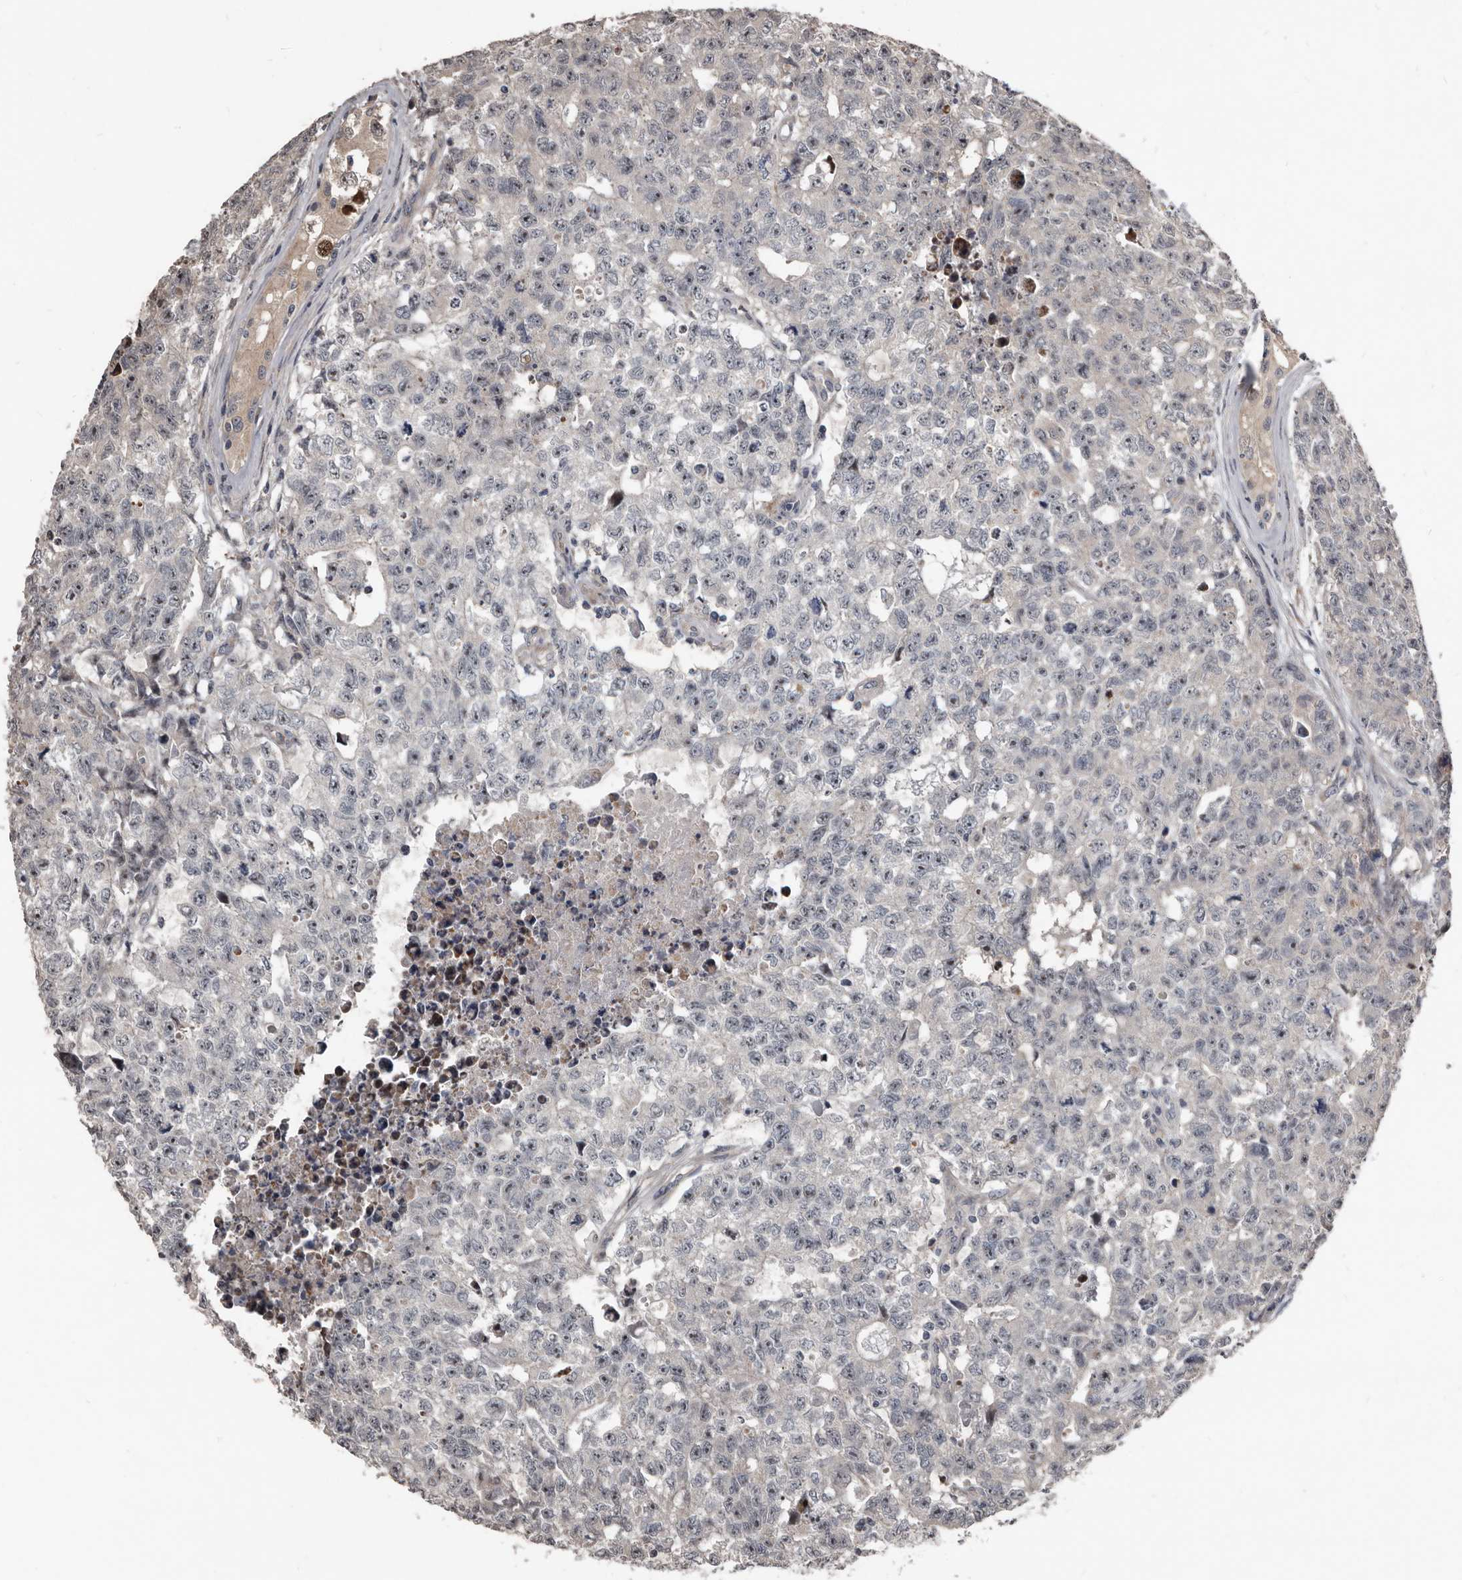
{"staining": {"intensity": "negative", "quantity": "none", "location": "none"}, "tissue": "testis cancer", "cell_type": "Tumor cells", "image_type": "cancer", "snomed": [{"axis": "morphology", "description": "Carcinoma, Embryonal, NOS"}, {"axis": "topography", "description": "Testis"}], "caption": "DAB immunohistochemical staining of testis cancer (embryonal carcinoma) displays no significant expression in tumor cells.", "gene": "DHPS", "patient": {"sex": "male", "age": 28}}